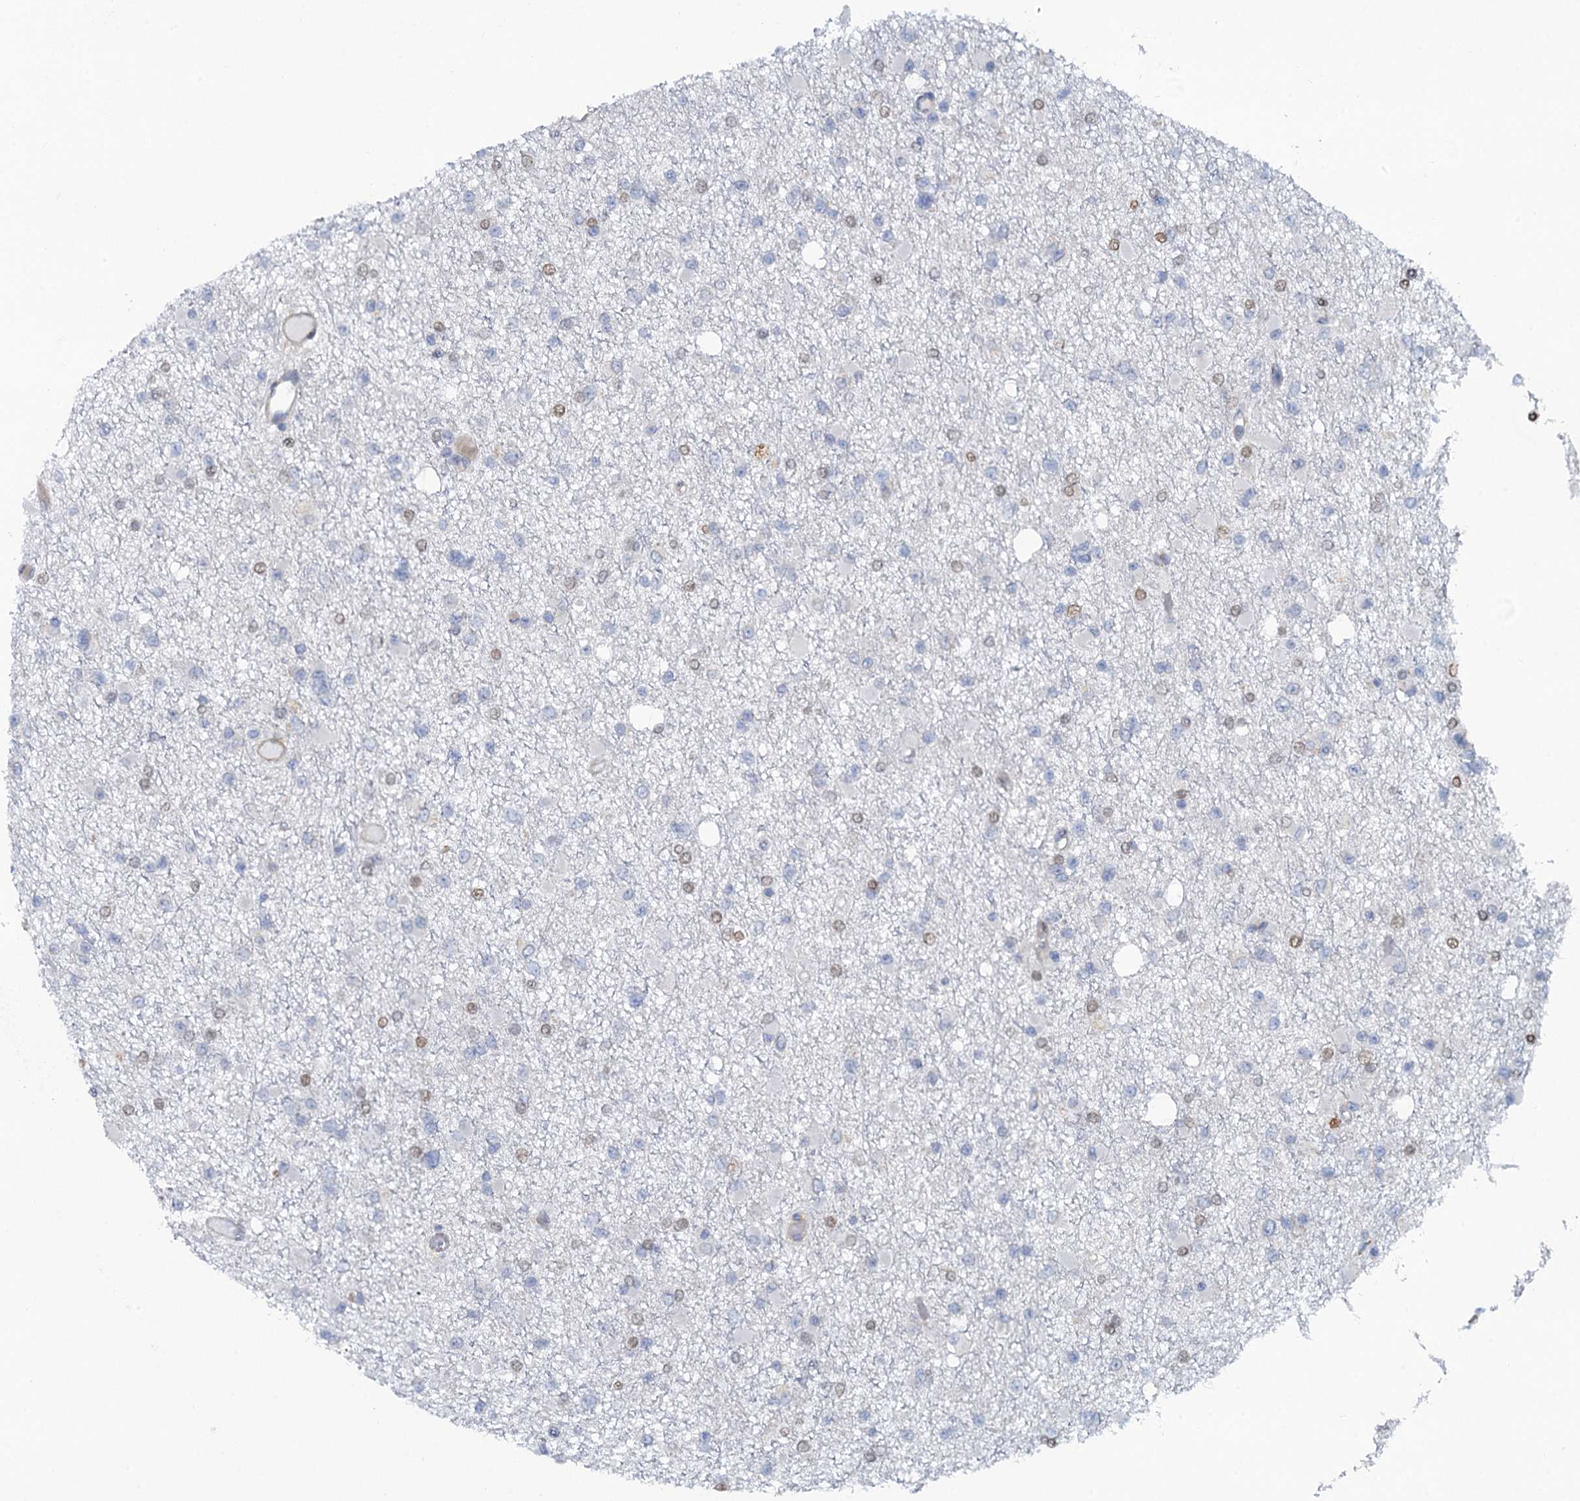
{"staining": {"intensity": "weak", "quantity": "<25%", "location": "nuclear"}, "tissue": "glioma", "cell_type": "Tumor cells", "image_type": "cancer", "snomed": [{"axis": "morphology", "description": "Glioma, malignant, Low grade"}, {"axis": "topography", "description": "Brain"}], "caption": "Tumor cells show no significant protein staining in glioma.", "gene": "POGLUT3", "patient": {"sex": "female", "age": 22}}